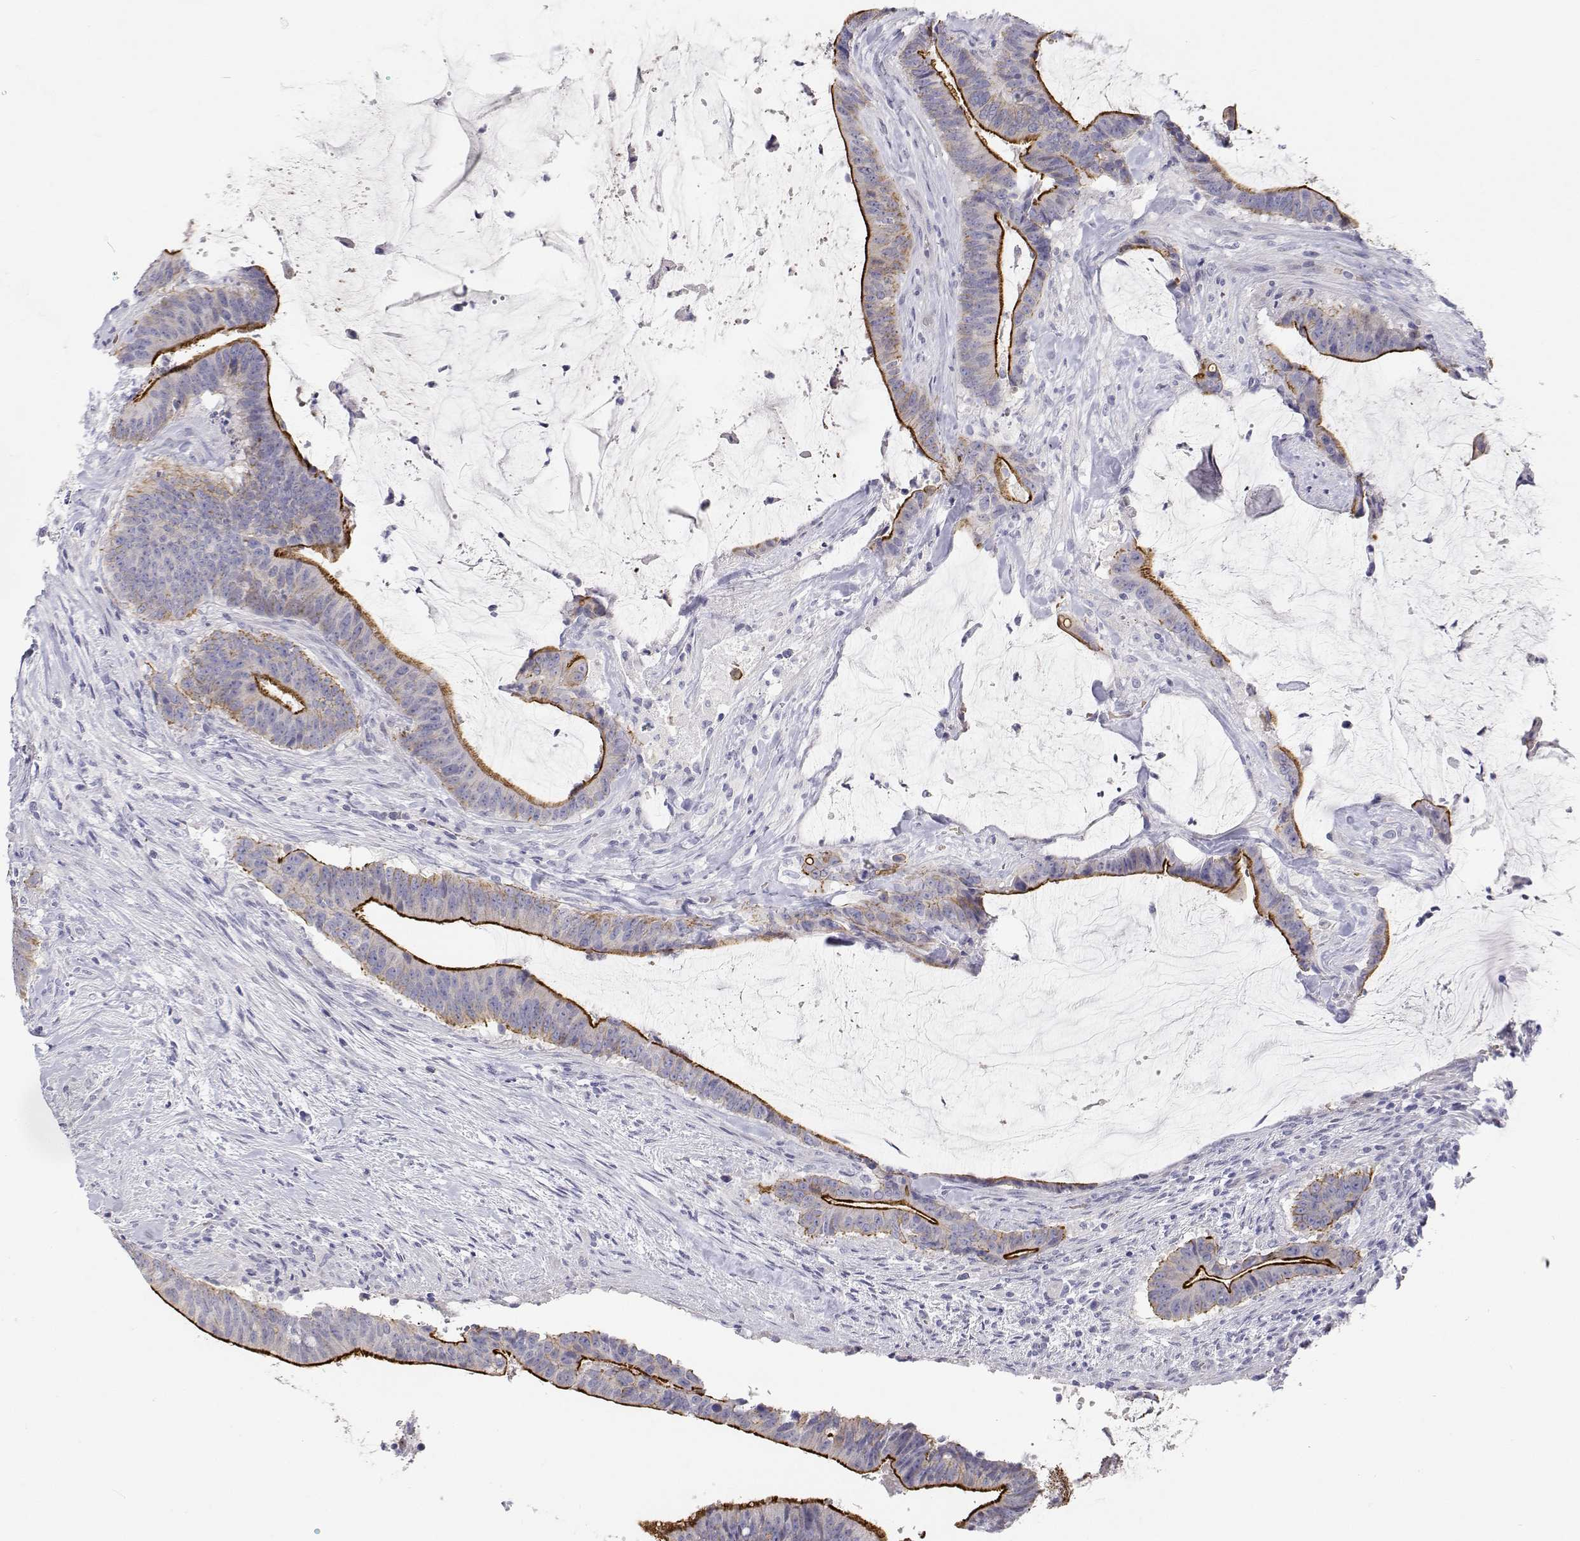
{"staining": {"intensity": "strong", "quantity": "<25%", "location": "cytoplasmic/membranous"}, "tissue": "colorectal cancer", "cell_type": "Tumor cells", "image_type": "cancer", "snomed": [{"axis": "morphology", "description": "Adenocarcinoma, NOS"}, {"axis": "topography", "description": "Colon"}], "caption": "Adenocarcinoma (colorectal) was stained to show a protein in brown. There is medium levels of strong cytoplasmic/membranous staining in about <25% of tumor cells.", "gene": "MISP", "patient": {"sex": "female", "age": 43}}